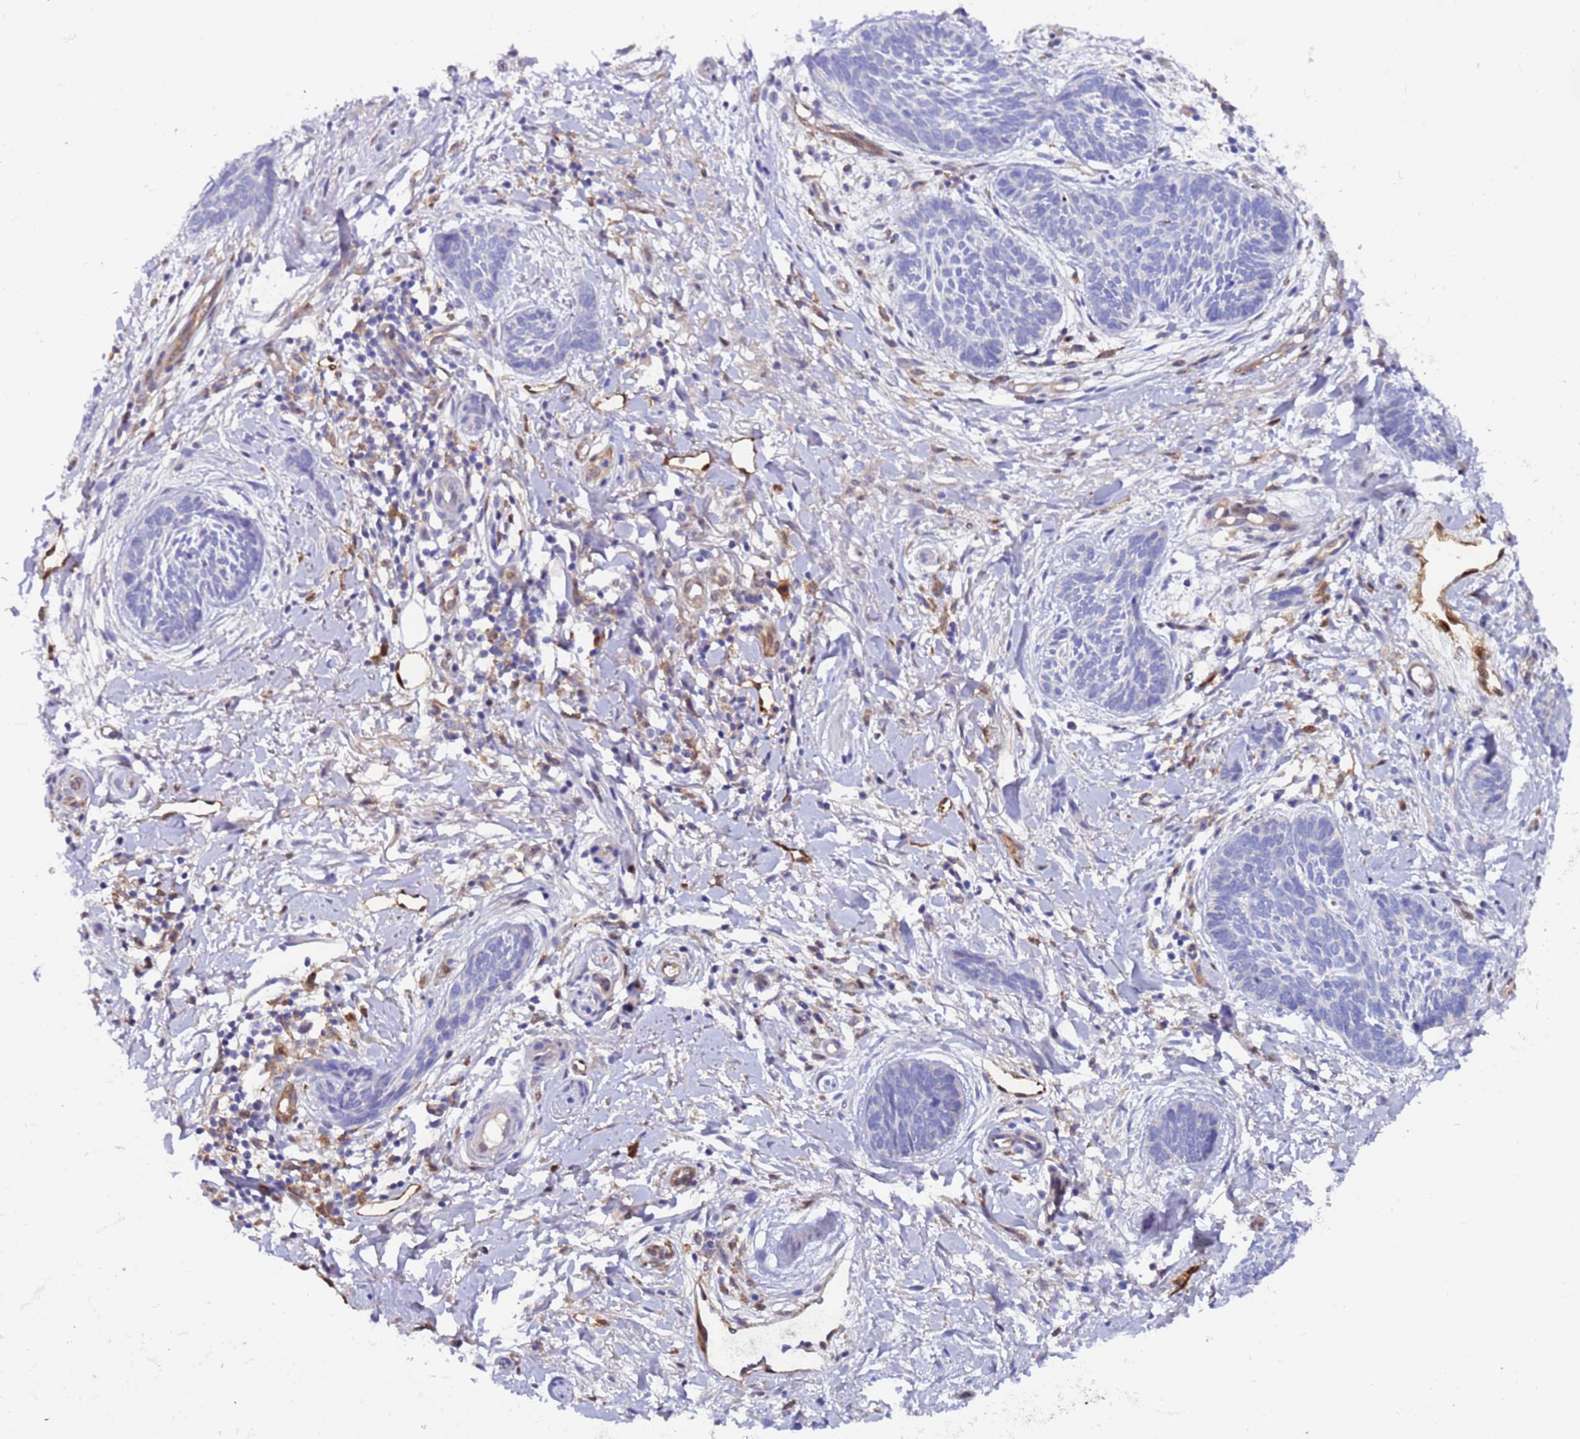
{"staining": {"intensity": "negative", "quantity": "none", "location": "none"}, "tissue": "skin cancer", "cell_type": "Tumor cells", "image_type": "cancer", "snomed": [{"axis": "morphology", "description": "Basal cell carcinoma"}, {"axis": "topography", "description": "Skin"}], "caption": "Tumor cells show no significant positivity in skin basal cell carcinoma.", "gene": "FOXRED1", "patient": {"sex": "female", "age": 81}}